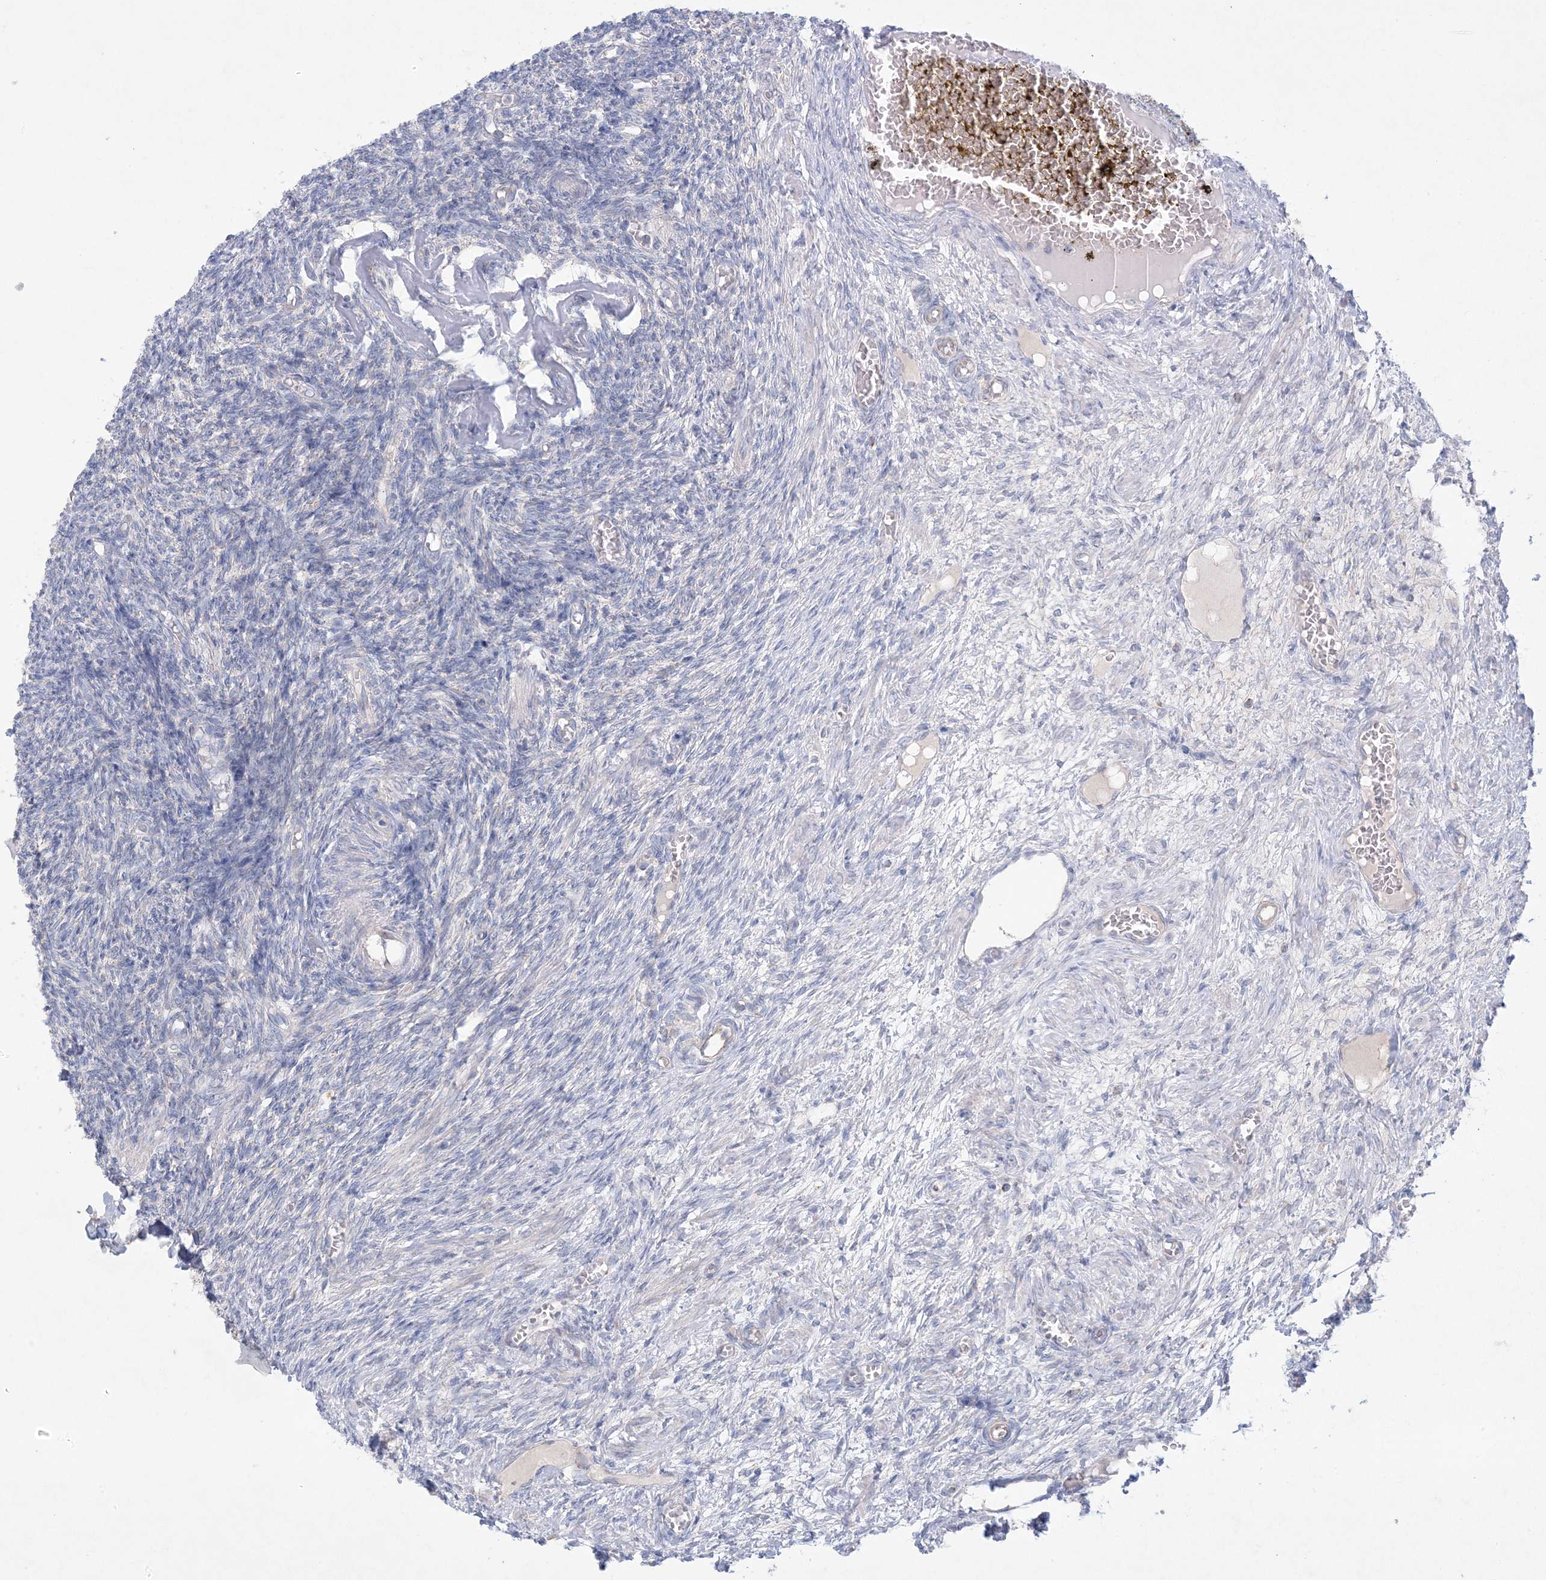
{"staining": {"intensity": "negative", "quantity": "none", "location": "none"}, "tissue": "ovary", "cell_type": "Ovarian stroma cells", "image_type": "normal", "snomed": [{"axis": "morphology", "description": "Normal tissue, NOS"}, {"axis": "topography", "description": "Ovary"}], "caption": "Normal ovary was stained to show a protein in brown. There is no significant positivity in ovarian stroma cells. Brightfield microscopy of IHC stained with DAB (3,3'-diaminobenzidine) (brown) and hematoxylin (blue), captured at high magnification.", "gene": "KCTD6", "patient": {"sex": "female", "age": 27}}